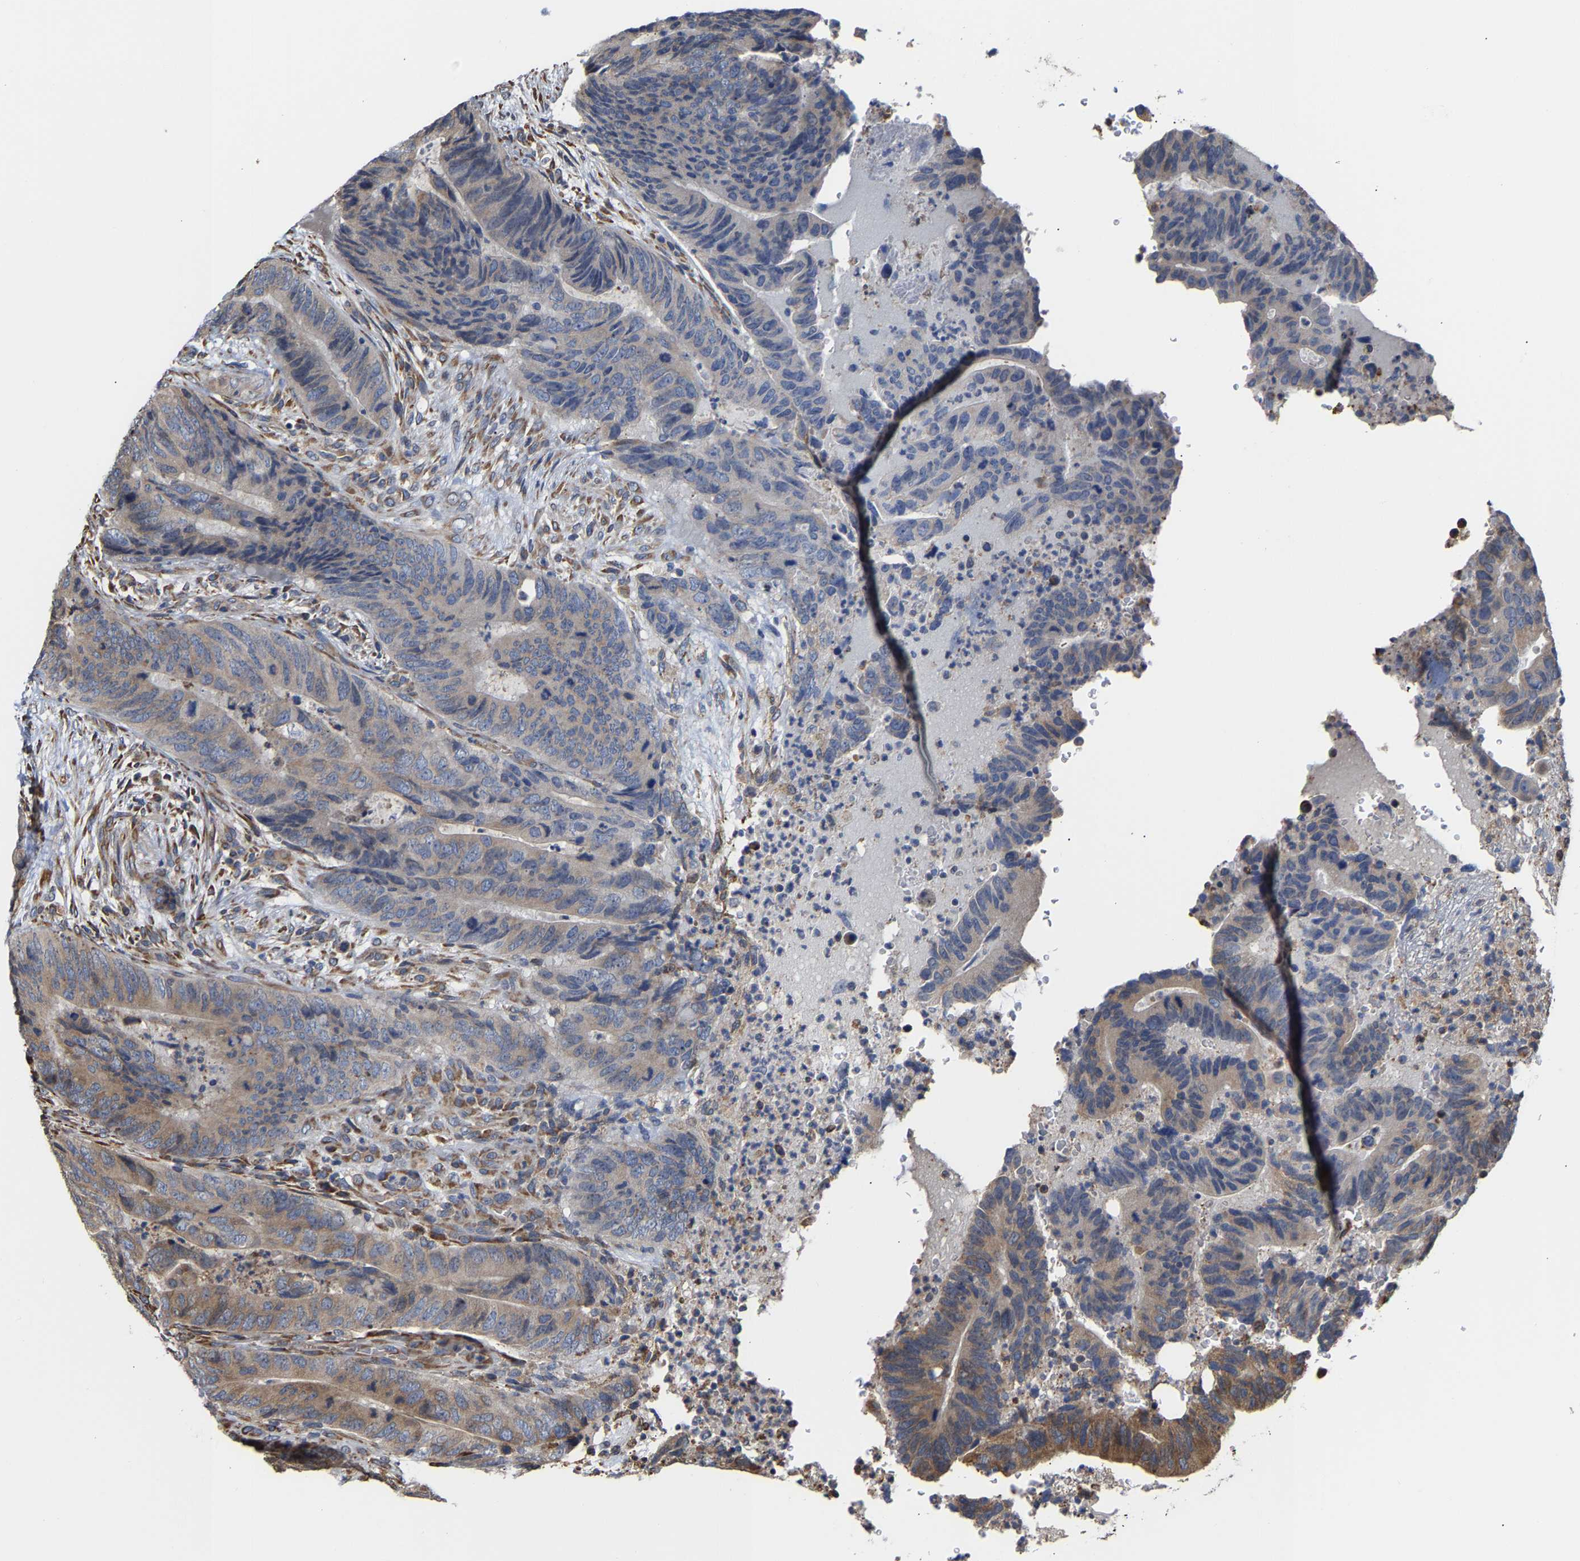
{"staining": {"intensity": "moderate", "quantity": "25%-75%", "location": "cytoplasmic/membranous"}, "tissue": "colorectal cancer", "cell_type": "Tumor cells", "image_type": "cancer", "snomed": [{"axis": "morphology", "description": "Adenocarcinoma, NOS"}, {"axis": "topography", "description": "Colon"}], "caption": "A micrograph of human colorectal cancer stained for a protein exhibits moderate cytoplasmic/membranous brown staining in tumor cells.", "gene": "ARAP1", "patient": {"sex": "male", "age": 56}}